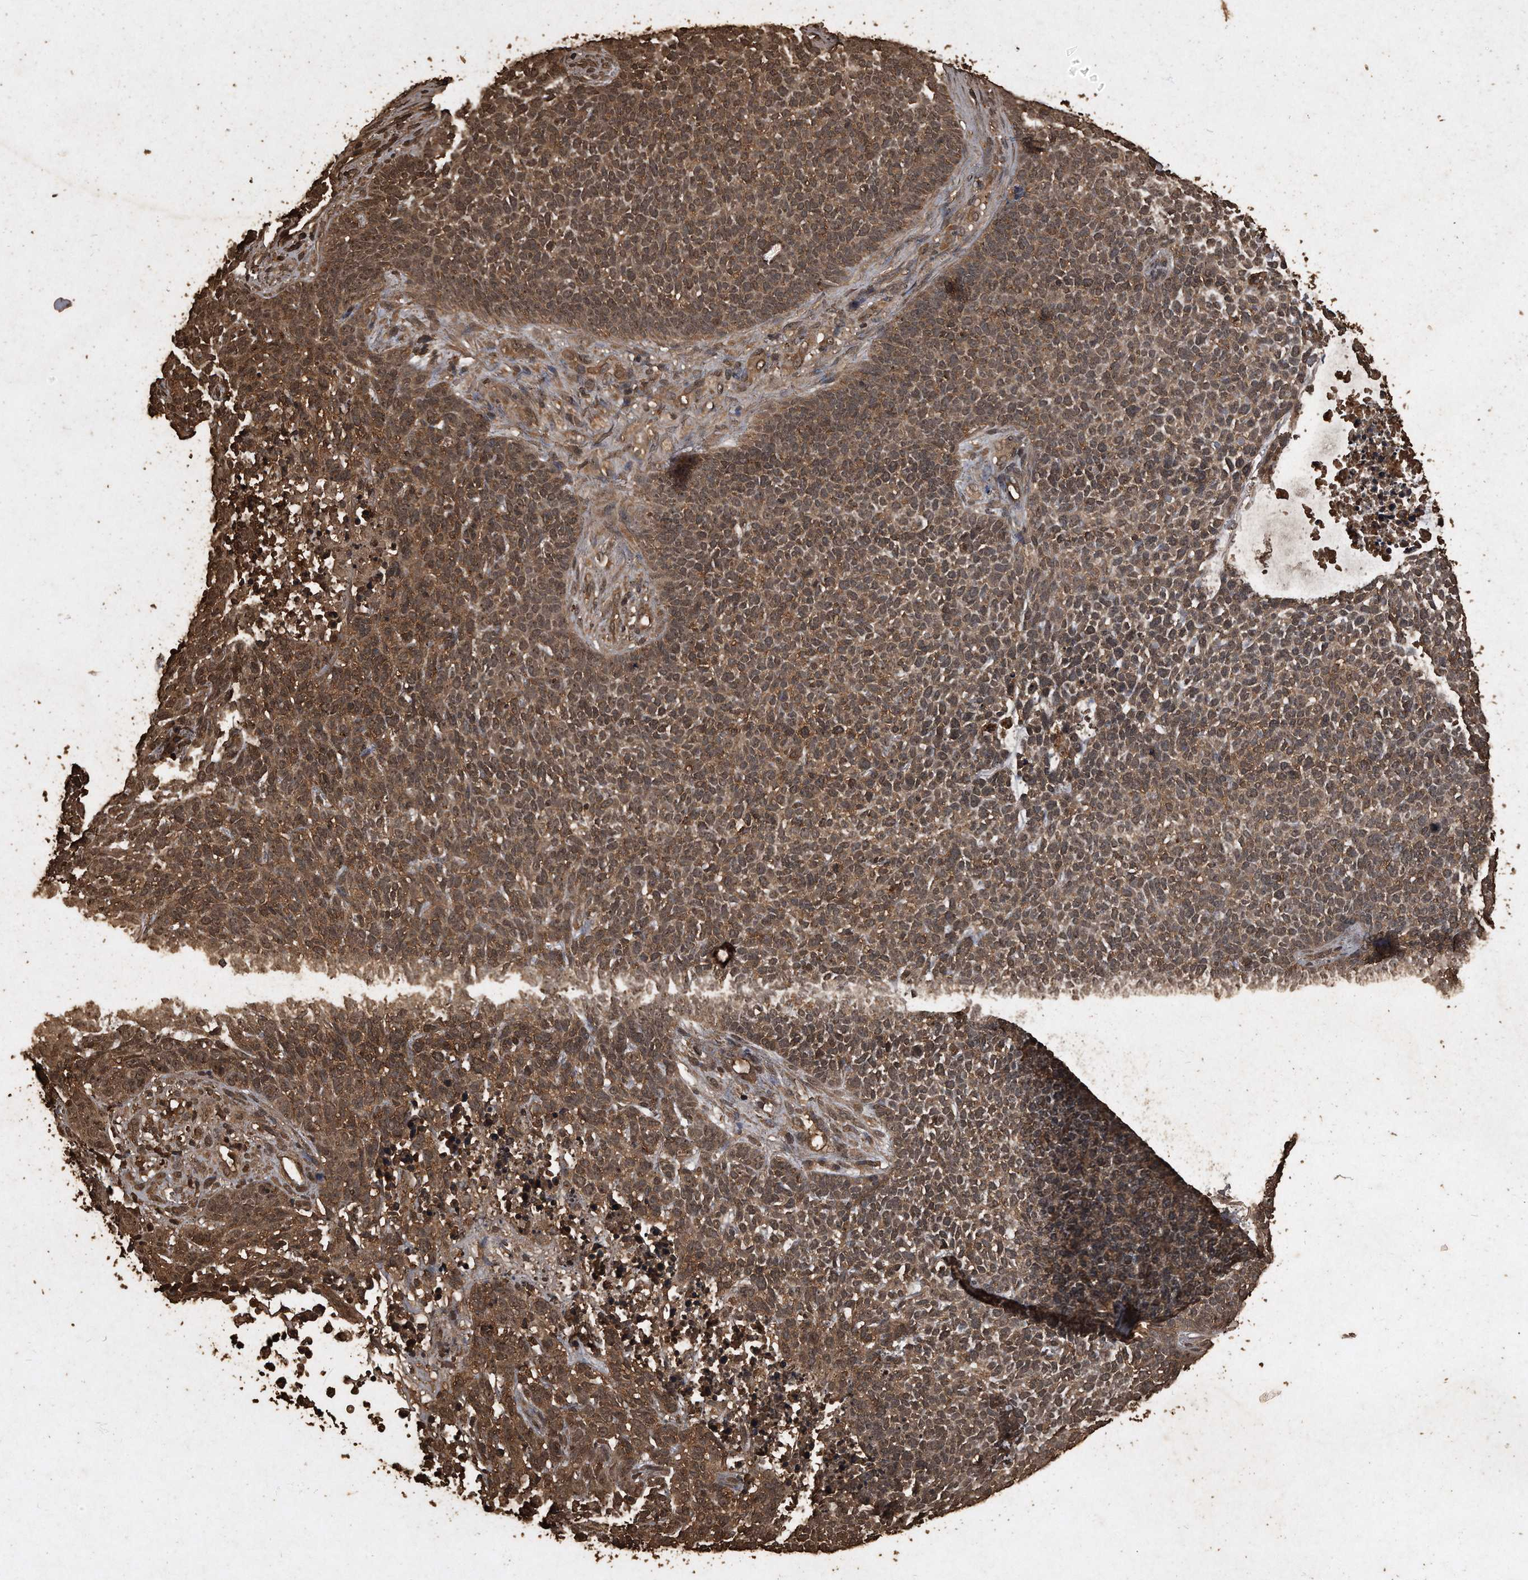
{"staining": {"intensity": "moderate", "quantity": ">75%", "location": "cytoplasmic/membranous,nuclear"}, "tissue": "skin cancer", "cell_type": "Tumor cells", "image_type": "cancer", "snomed": [{"axis": "morphology", "description": "Basal cell carcinoma"}, {"axis": "topography", "description": "Skin"}], "caption": "The photomicrograph shows immunohistochemical staining of skin cancer (basal cell carcinoma). There is moderate cytoplasmic/membranous and nuclear staining is identified in about >75% of tumor cells.", "gene": "CFLAR", "patient": {"sex": "female", "age": 84}}